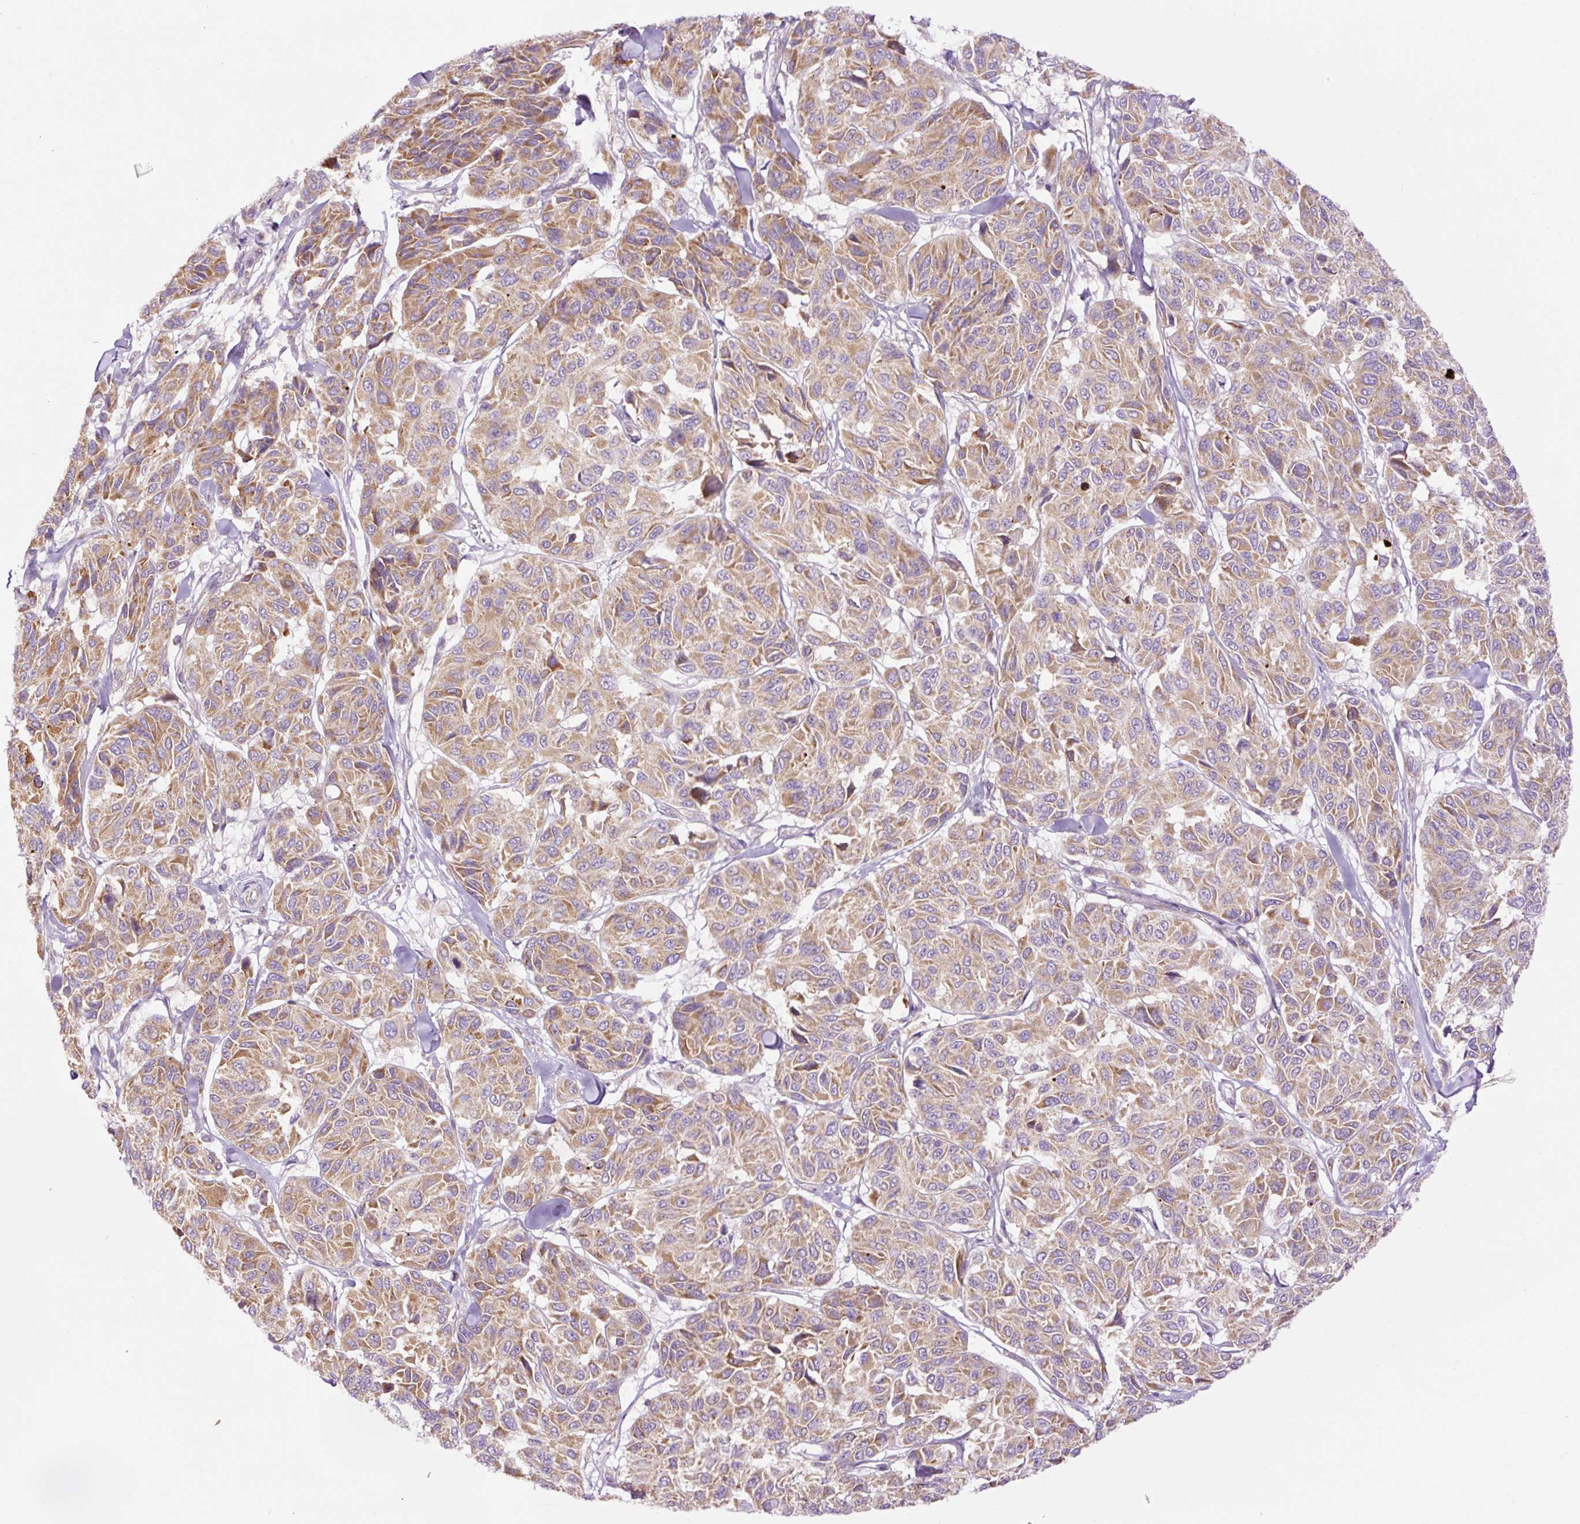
{"staining": {"intensity": "moderate", "quantity": ">75%", "location": "cytoplasmic/membranous"}, "tissue": "melanoma", "cell_type": "Tumor cells", "image_type": "cancer", "snomed": [{"axis": "morphology", "description": "Malignant melanoma, NOS"}, {"axis": "topography", "description": "Skin"}], "caption": "This histopathology image displays malignant melanoma stained with IHC to label a protein in brown. The cytoplasmic/membranous of tumor cells show moderate positivity for the protein. Nuclei are counter-stained blue.", "gene": "CD83", "patient": {"sex": "female", "age": 66}}